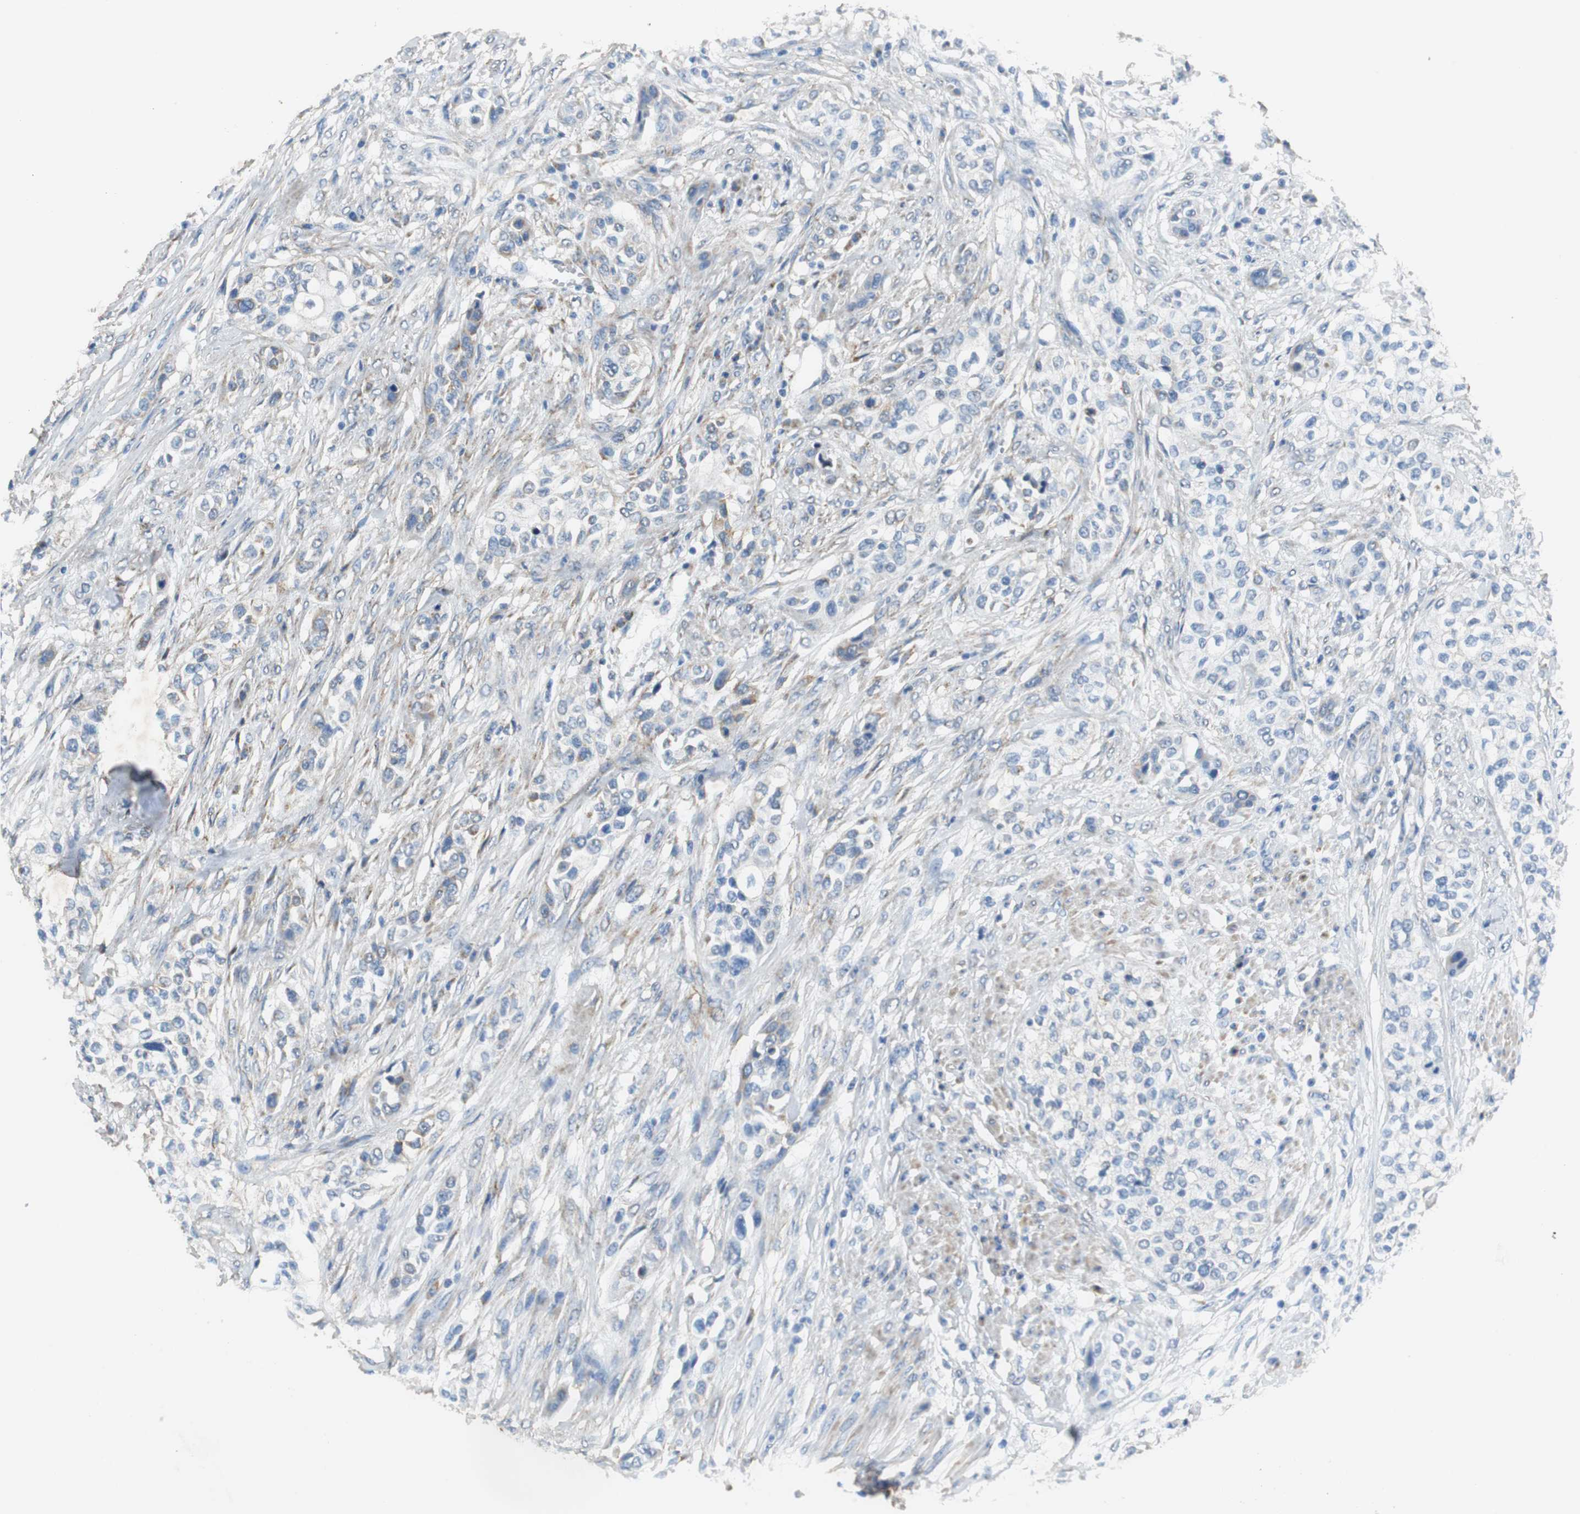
{"staining": {"intensity": "weak", "quantity": "<25%", "location": "cytoplasmic/membranous"}, "tissue": "urothelial cancer", "cell_type": "Tumor cells", "image_type": "cancer", "snomed": [{"axis": "morphology", "description": "Urothelial carcinoma, High grade"}, {"axis": "topography", "description": "Urinary bladder"}], "caption": "A high-resolution micrograph shows immunohistochemistry (IHC) staining of urothelial cancer, which reveals no significant staining in tumor cells. (DAB immunohistochemistry (IHC), high magnification).", "gene": "NNT", "patient": {"sex": "male", "age": 74}}